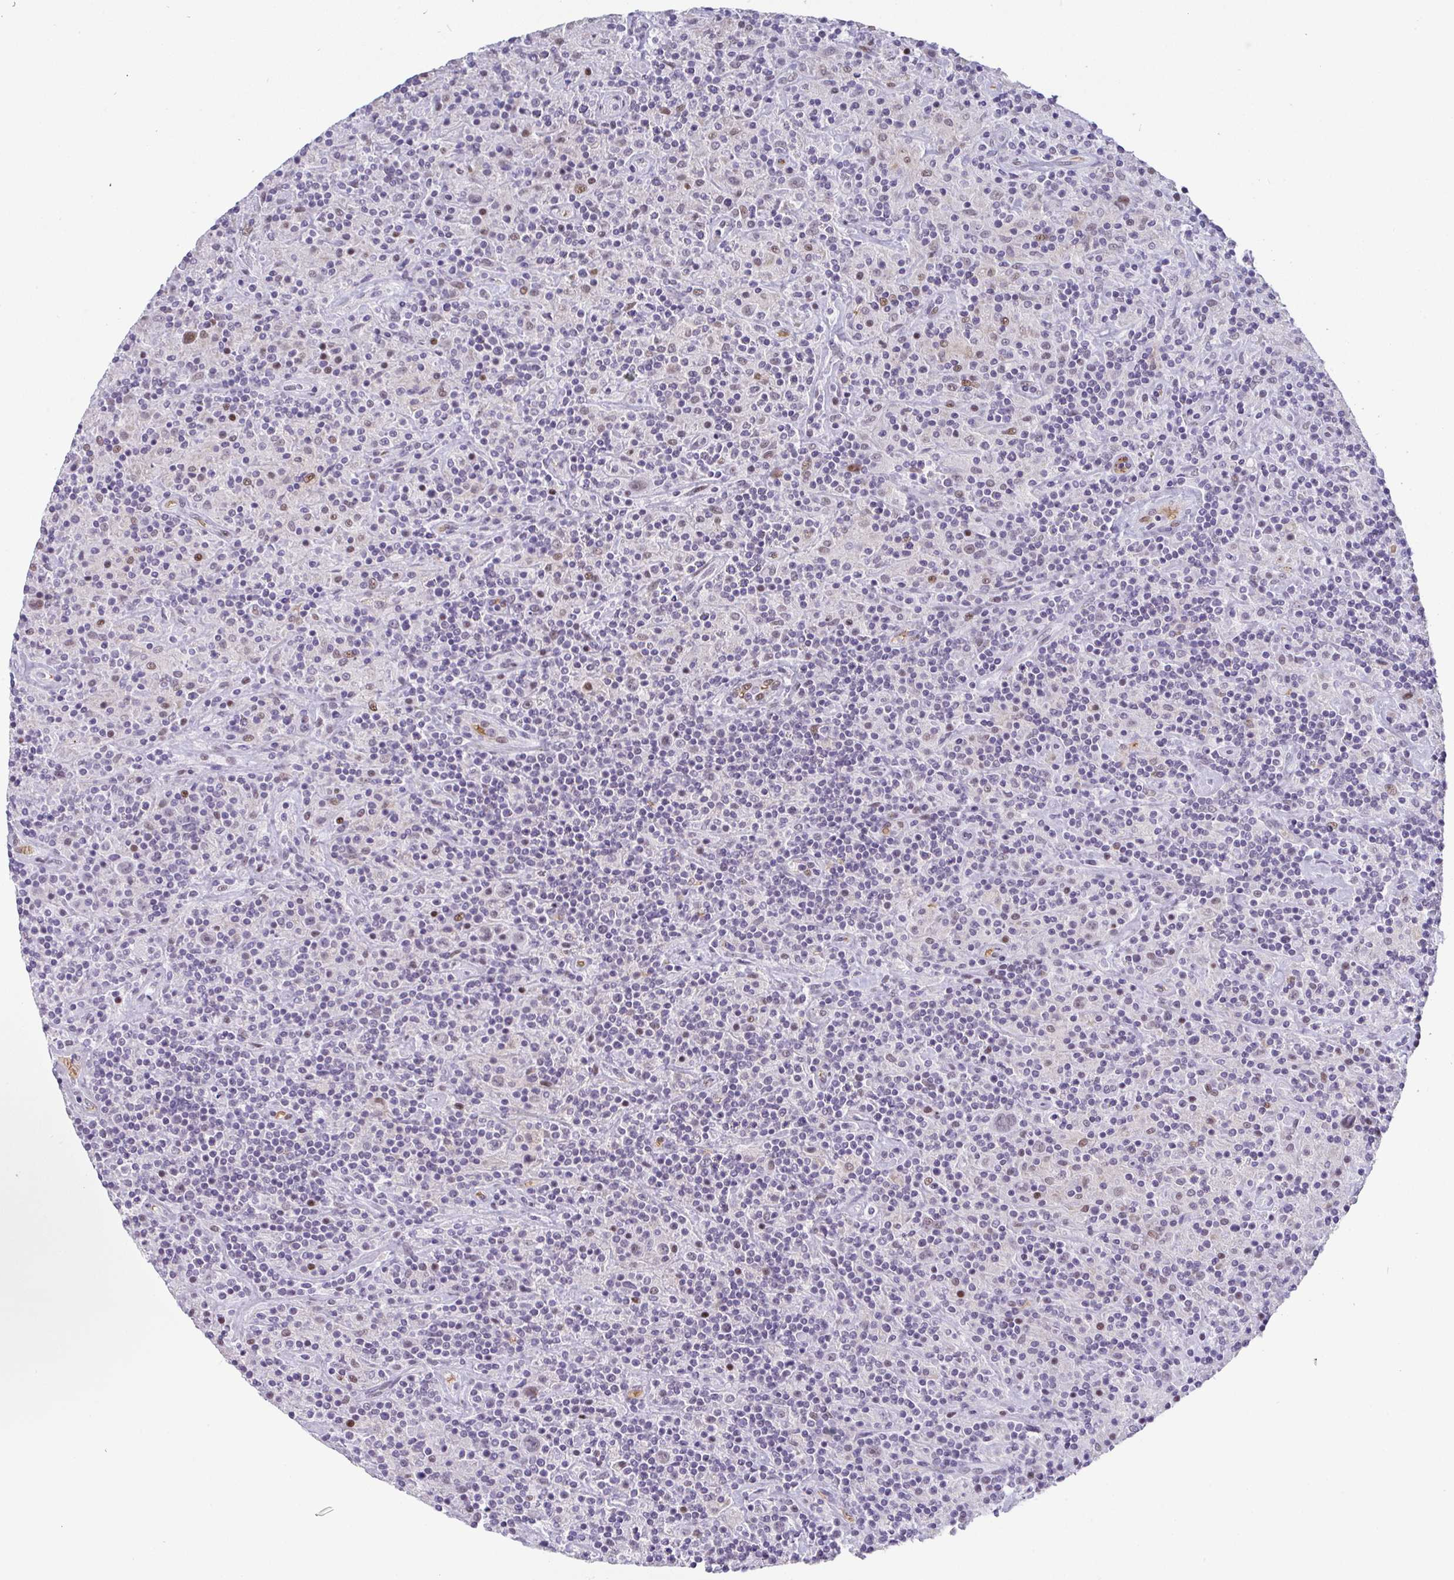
{"staining": {"intensity": "weak", "quantity": "<25%", "location": "nuclear"}, "tissue": "lymphoma", "cell_type": "Tumor cells", "image_type": "cancer", "snomed": [{"axis": "morphology", "description": "Hodgkin's disease, NOS"}, {"axis": "topography", "description": "Lymph node"}], "caption": "A high-resolution histopathology image shows immunohistochemistry staining of Hodgkin's disease, which displays no significant expression in tumor cells.", "gene": "TNMD", "patient": {"sex": "male", "age": 70}}